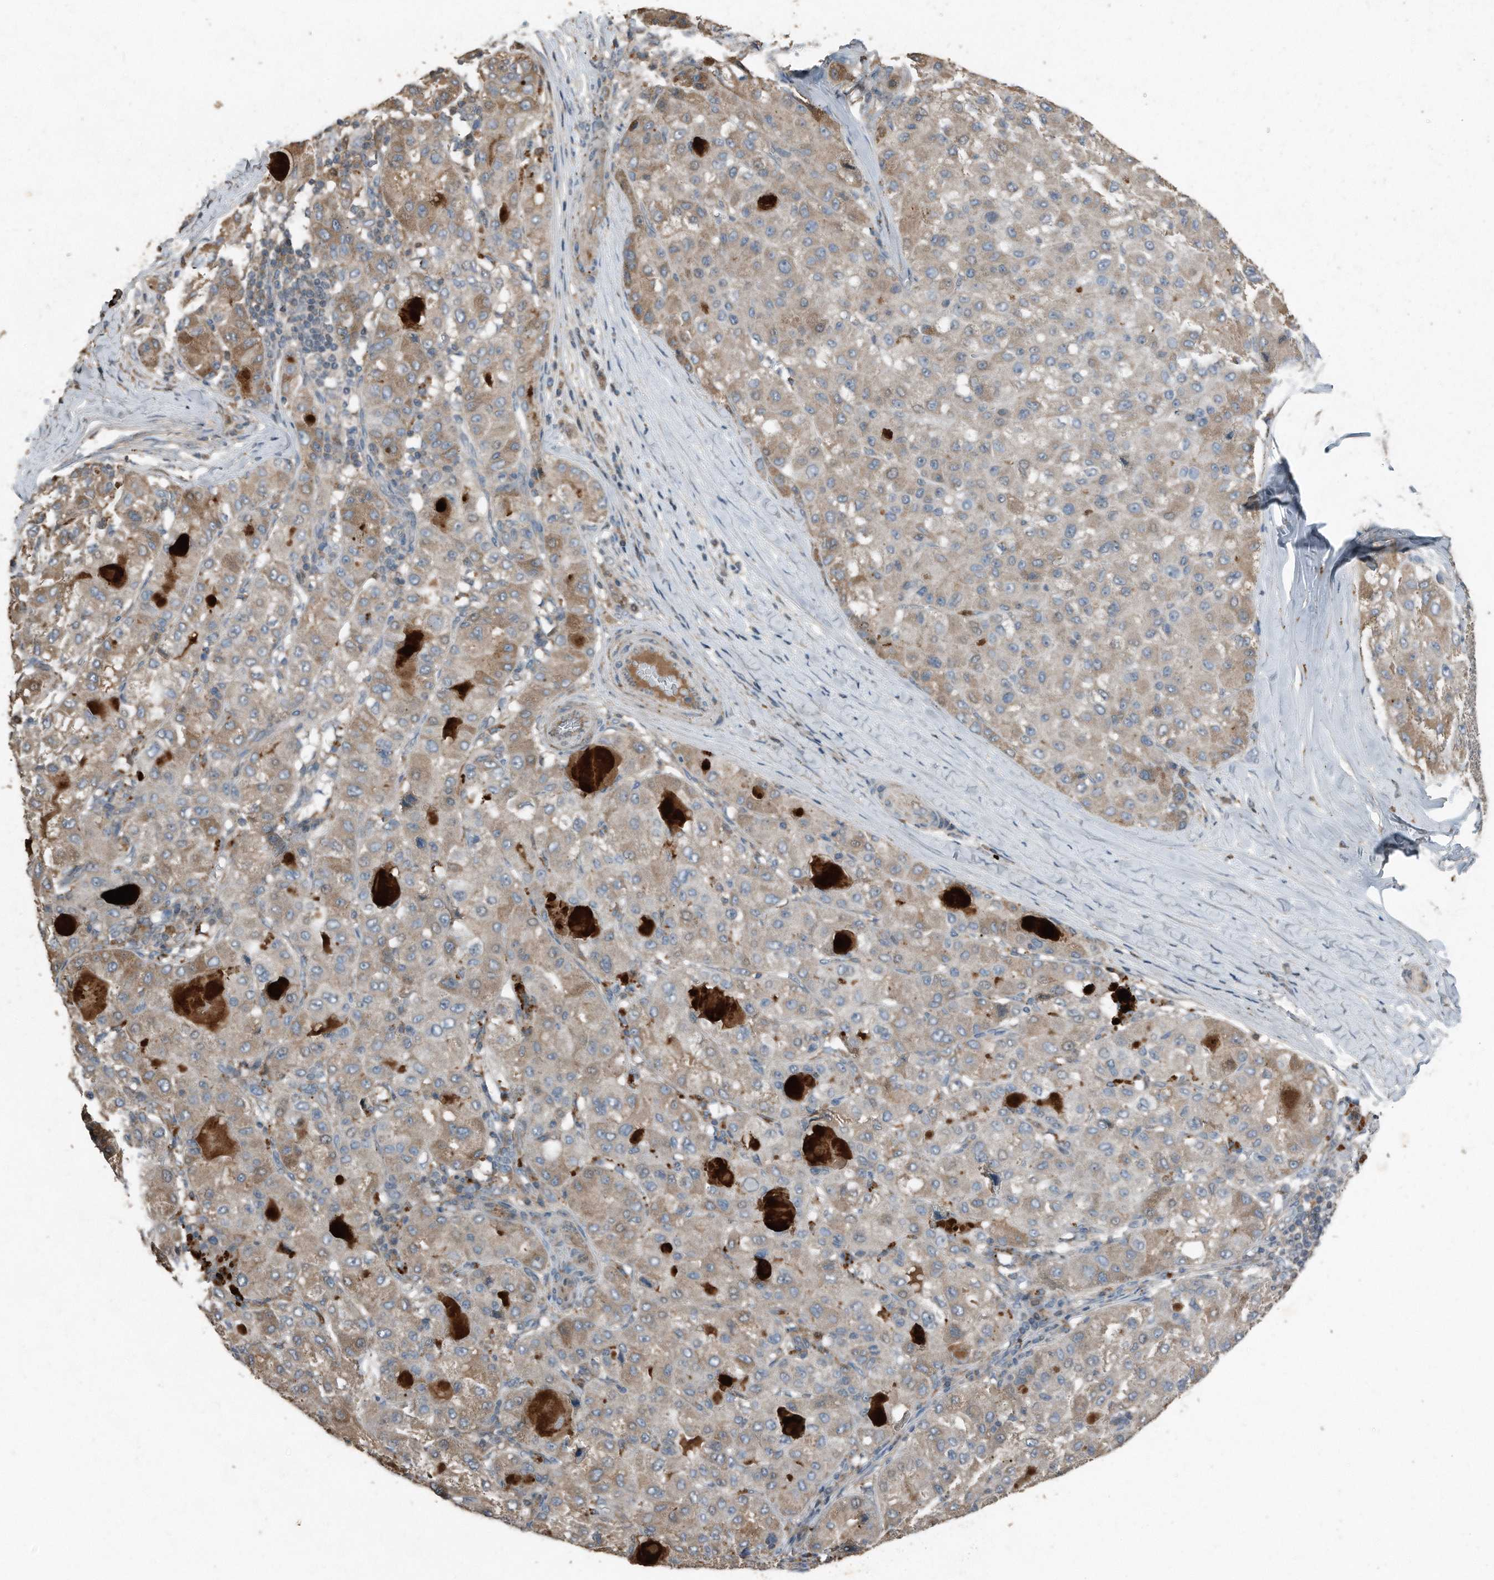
{"staining": {"intensity": "weak", "quantity": ">75%", "location": "cytoplasmic/membranous"}, "tissue": "liver cancer", "cell_type": "Tumor cells", "image_type": "cancer", "snomed": [{"axis": "morphology", "description": "Carcinoma, Hepatocellular, NOS"}, {"axis": "topography", "description": "Liver"}], "caption": "This image shows immunohistochemistry staining of liver cancer, with low weak cytoplasmic/membranous positivity in approximately >75% of tumor cells.", "gene": "C9", "patient": {"sex": "male", "age": 80}}